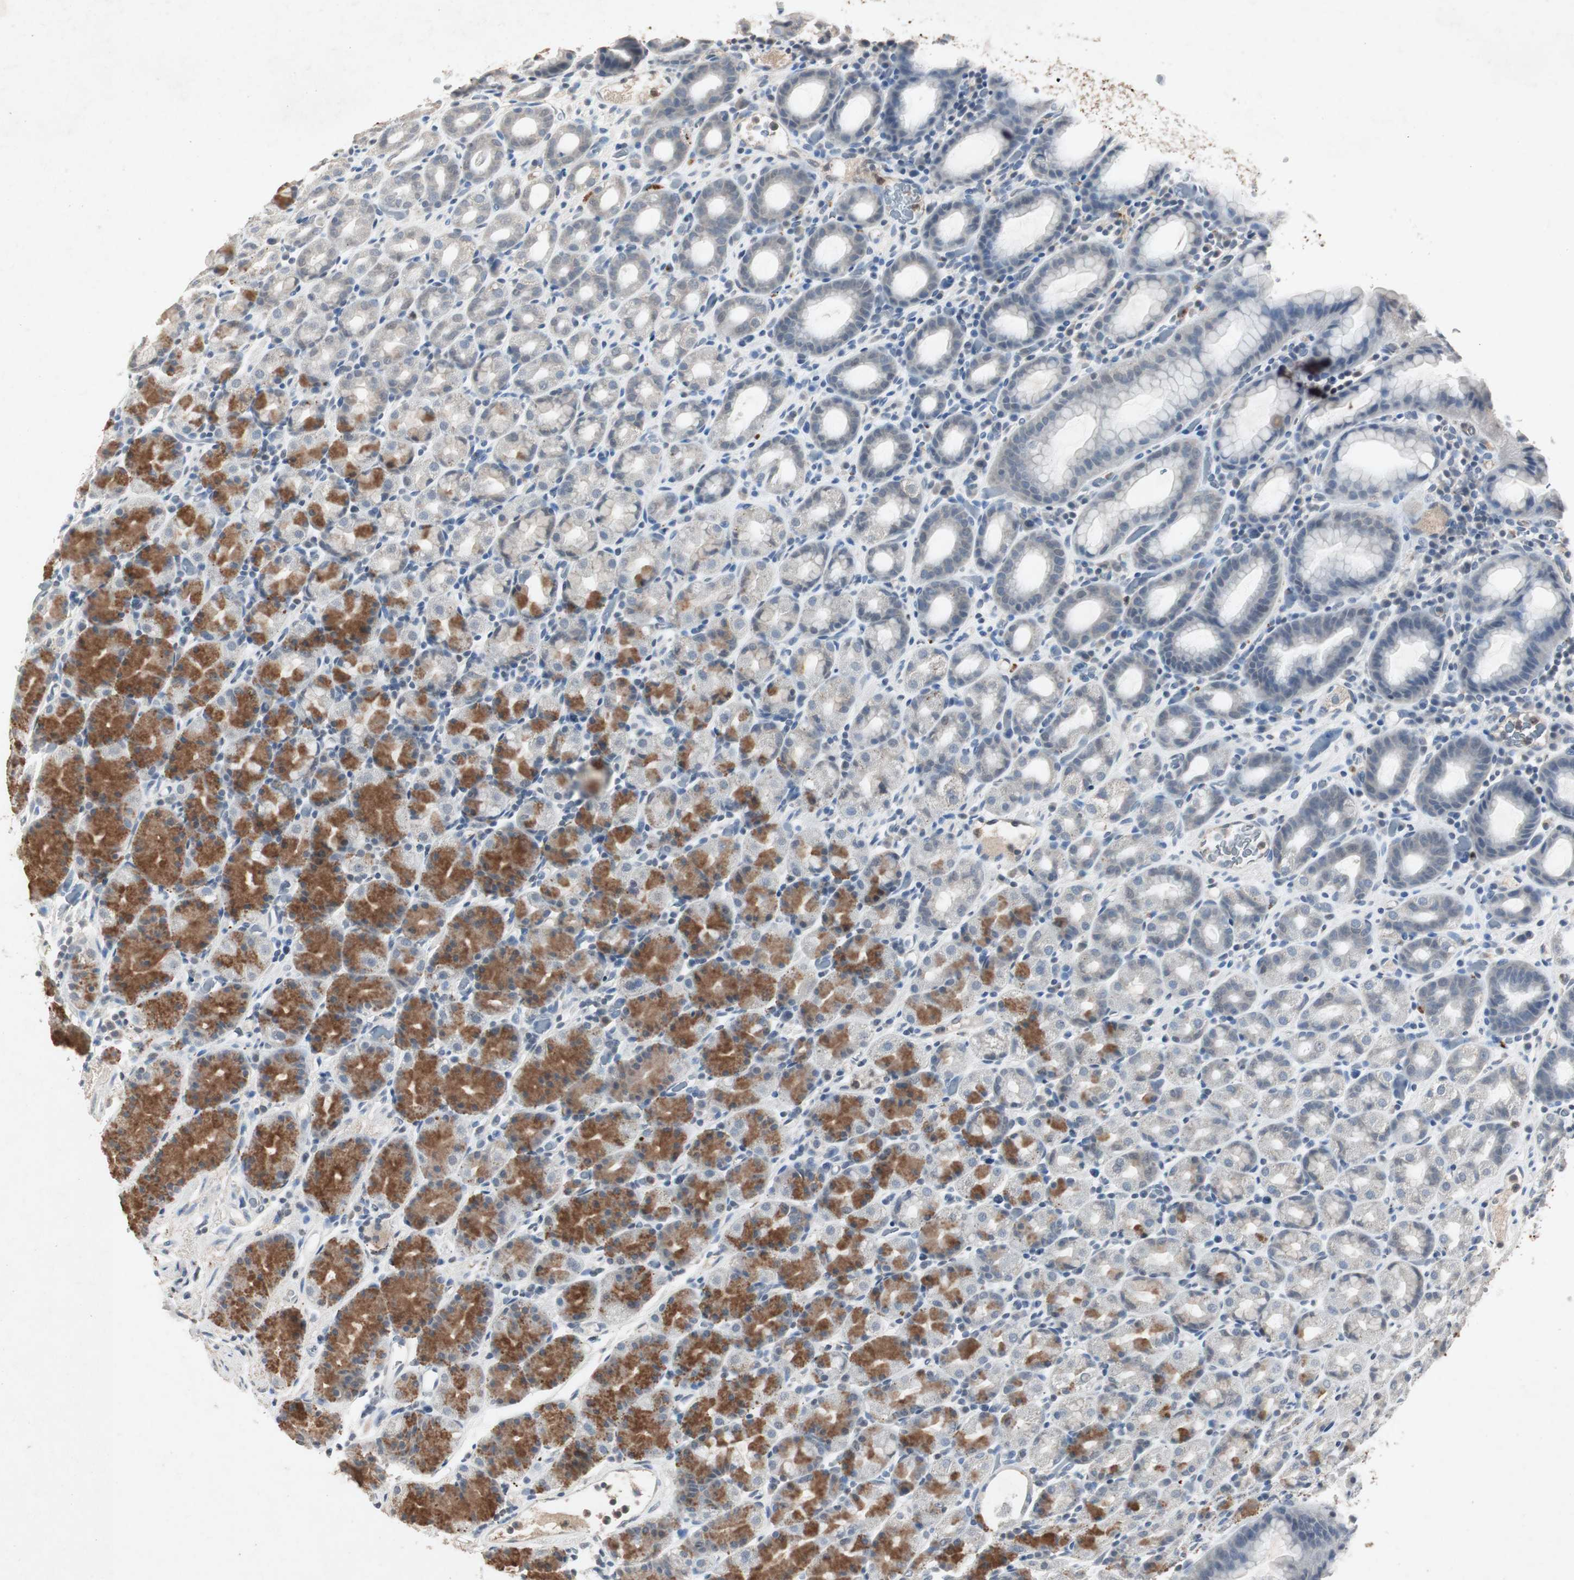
{"staining": {"intensity": "strong", "quantity": "25%-75%", "location": "cytoplasmic/membranous"}, "tissue": "stomach", "cell_type": "Glandular cells", "image_type": "normal", "snomed": [{"axis": "morphology", "description": "Normal tissue, NOS"}, {"axis": "topography", "description": "Stomach, upper"}], "caption": "IHC staining of normal stomach, which shows high levels of strong cytoplasmic/membranous positivity in about 25%-75% of glandular cells indicating strong cytoplasmic/membranous protein positivity. The staining was performed using DAB (3,3'-diaminobenzidine) (brown) for protein detection and nuclei were counterstained in hematoxylin (blue).", "gene": "ADNP2", "patient": {"sex": "male", "age": 68}}